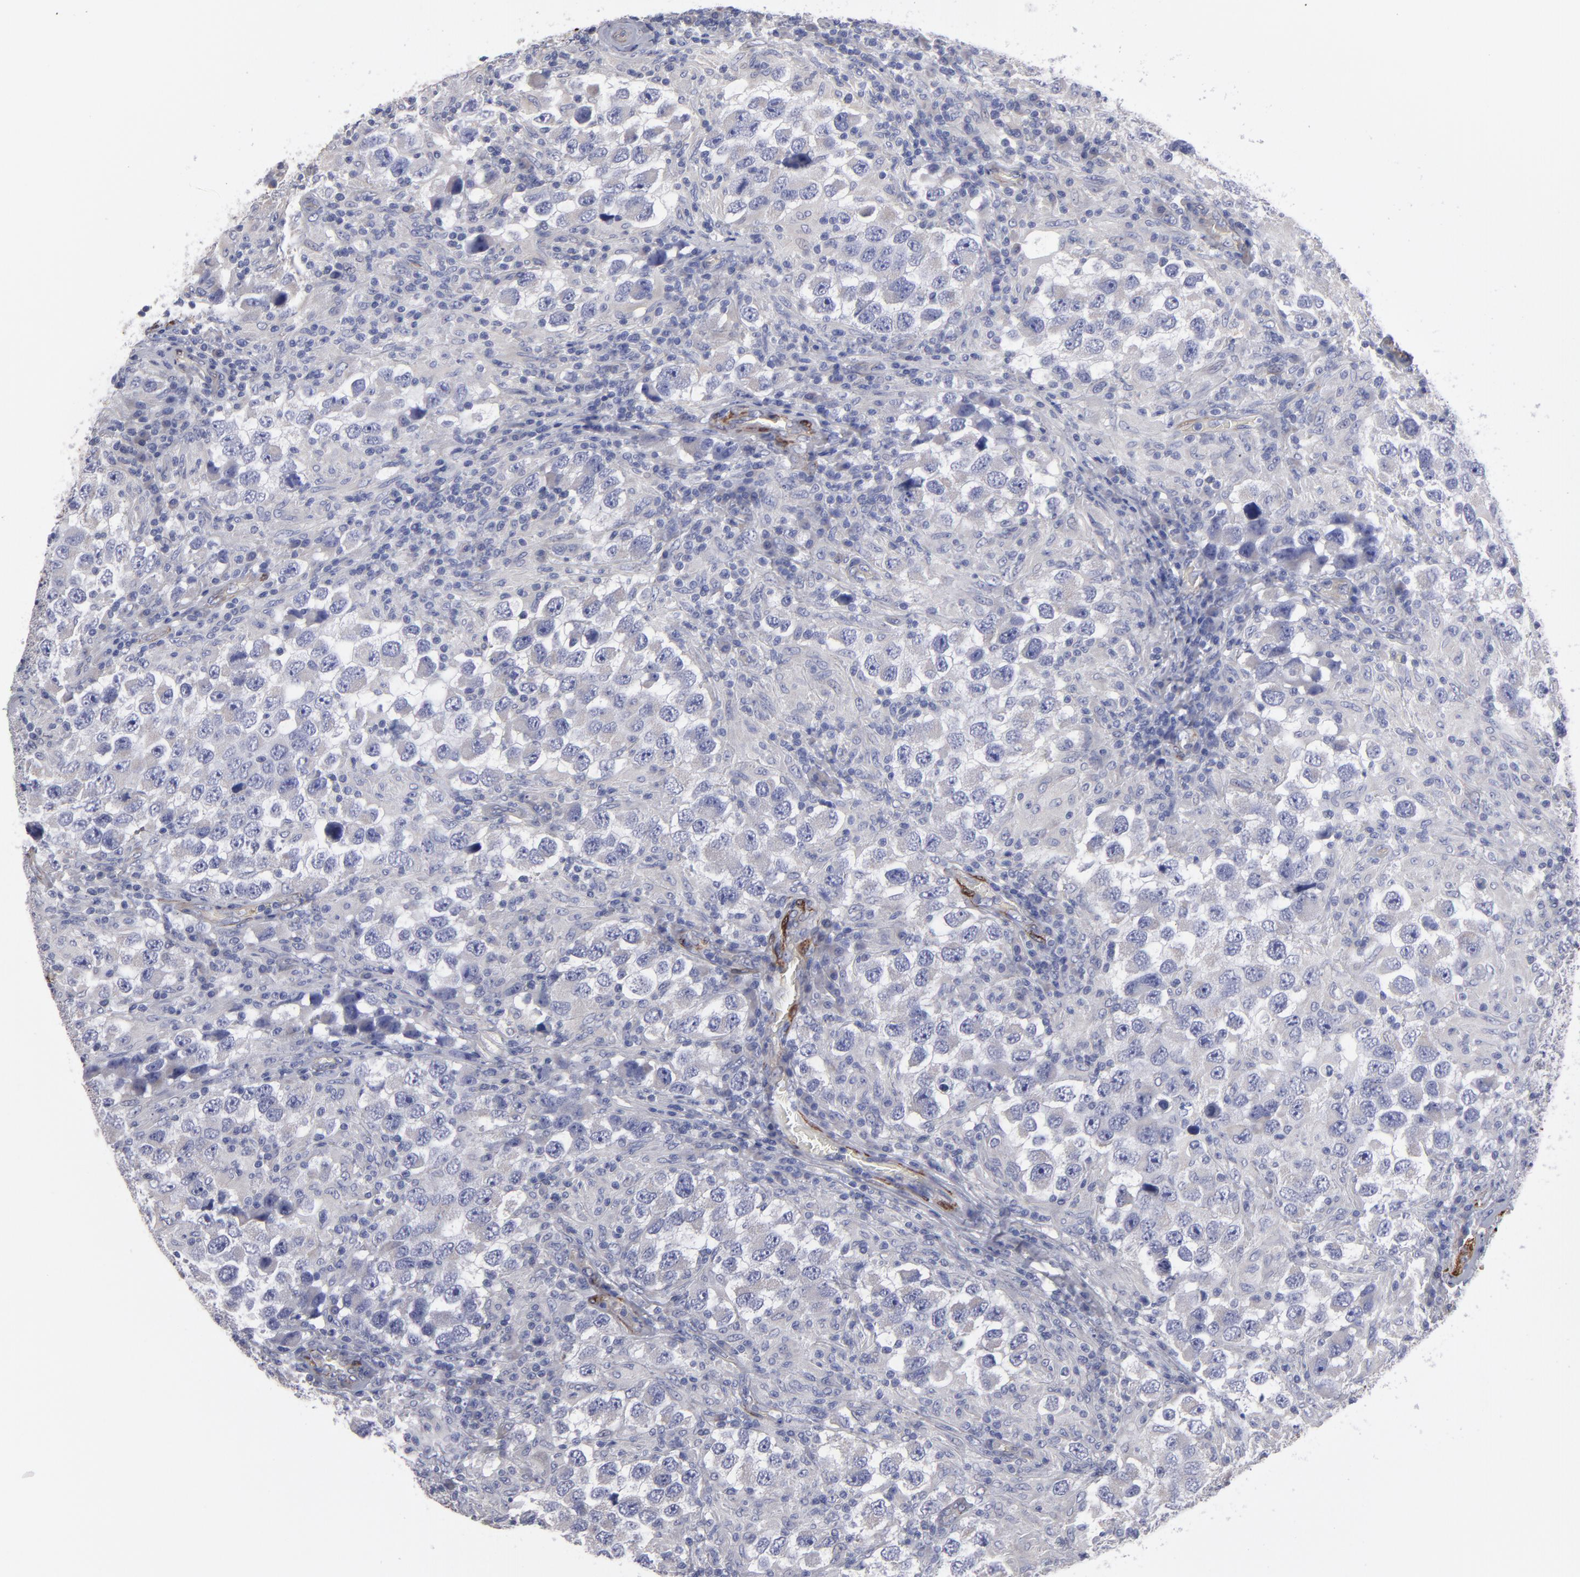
{"staining": {"intensity": "negative", "quantity": "none", "location": "none"}, "tissue": "testis cancer", "cell_type": "Tumor cells", "image_type": "cancer", "snomed": [{"axis": "morphology", "description": "Carcinoma, Embryonal, NOS"}, {"axis": "topography", "description": "Testis"}], "caption": "An immunohistochemistry (IHC) micrograph of testis embryonal carcinoma is shown. There is no staining in tumor cells of testis embryonal carcinoma.", "gene": "SLMAP", "patient": {"sex": "male", "age": 21}}